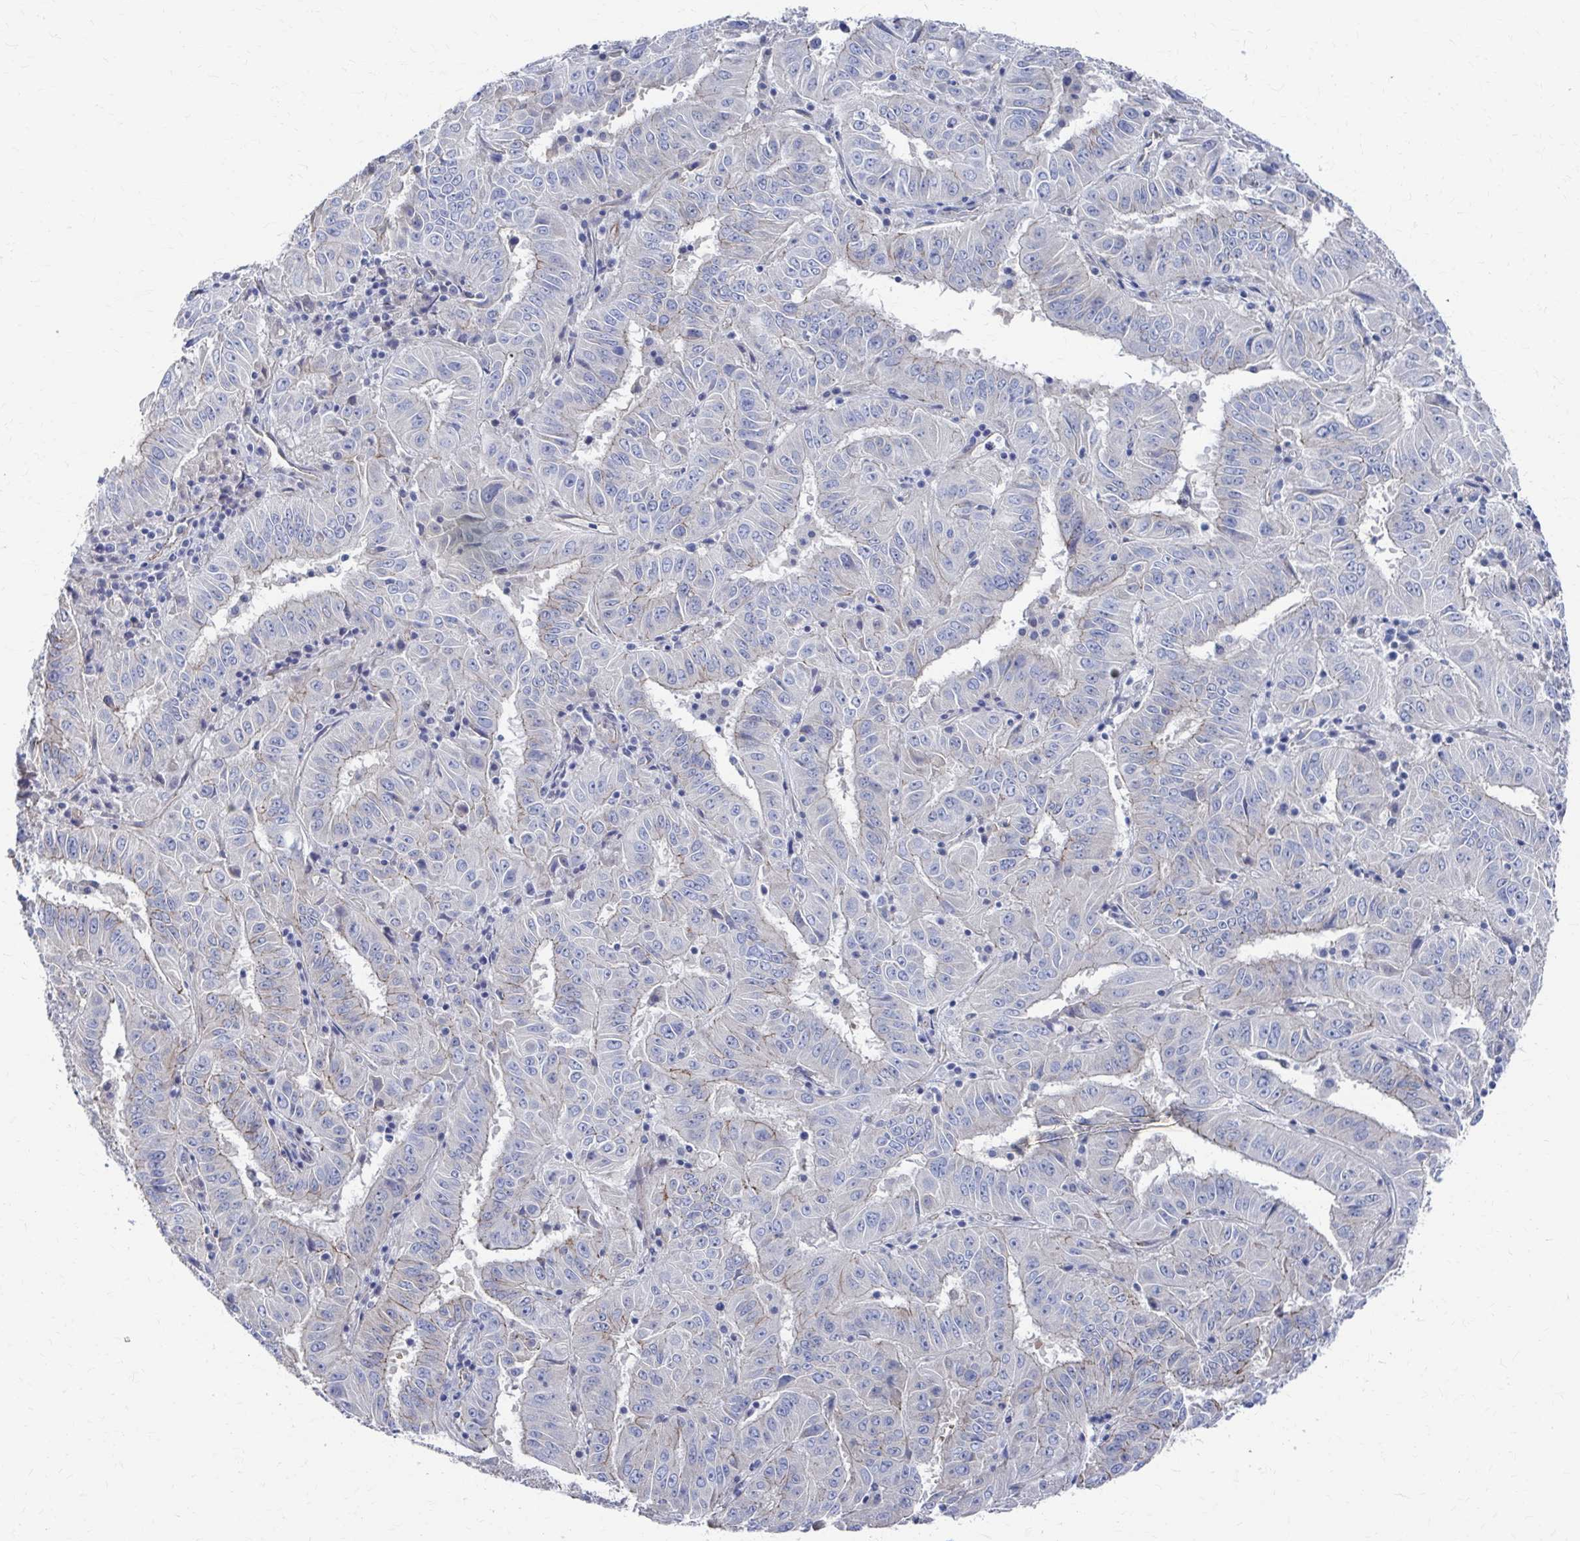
{"staining": {"intensity": "negative", "quantity": "none", "location": "none"}, "tissue": "pancreatic cancer", "cell_type": "Tumor cells", "image_type": "cancer", "snomed": [{"axis": "morphology", "description": "Adenocarcinoma, NOS"}, {"axis": "topography", "description": "Pancreas"}], "caption": "Photomicrograph shows no protein positivity in tumor cells of pancreatic cancer tissue.", "gene": "PLEKHG7", "patient": {"sex": "male", "age": 63}}